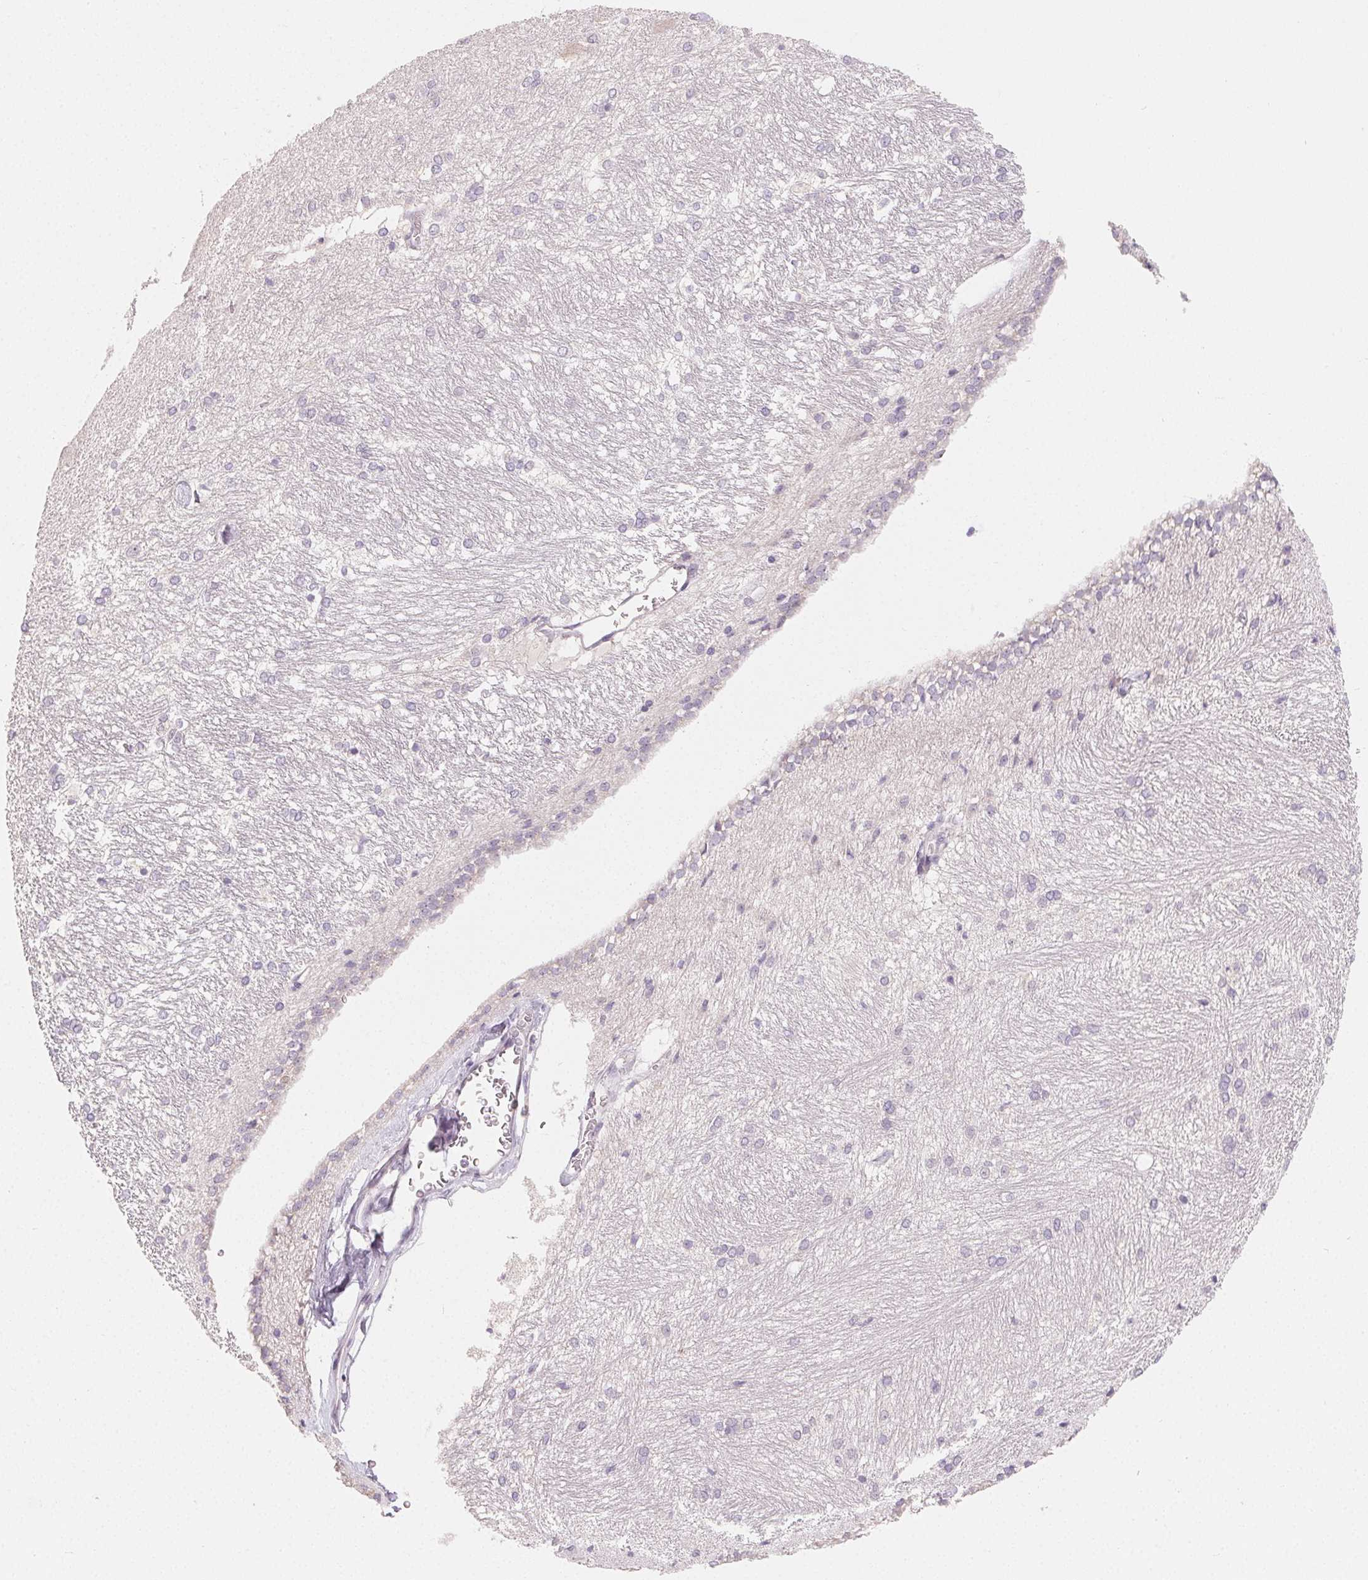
{"staining": {"intensity": "negative", "quantity": "none", "location": "none"}, "tissue": "hippocampus", "cell_type": "Glial cells", "image_type": "normal", "snomed": [{"axis": "morphology", "description": "Normal tissue, NOS"}, {"axis": "topography", "description": "Cerebral cortex"}, {"axis": "topography", "description": "Hippocampus"}], "caption": "Hippocampus stained for a protein using immunohistochemistry (IHC) displays no positivity glial cells.", "gene": "MYBL1", "patient": {"sex": "female", "age": 19}}